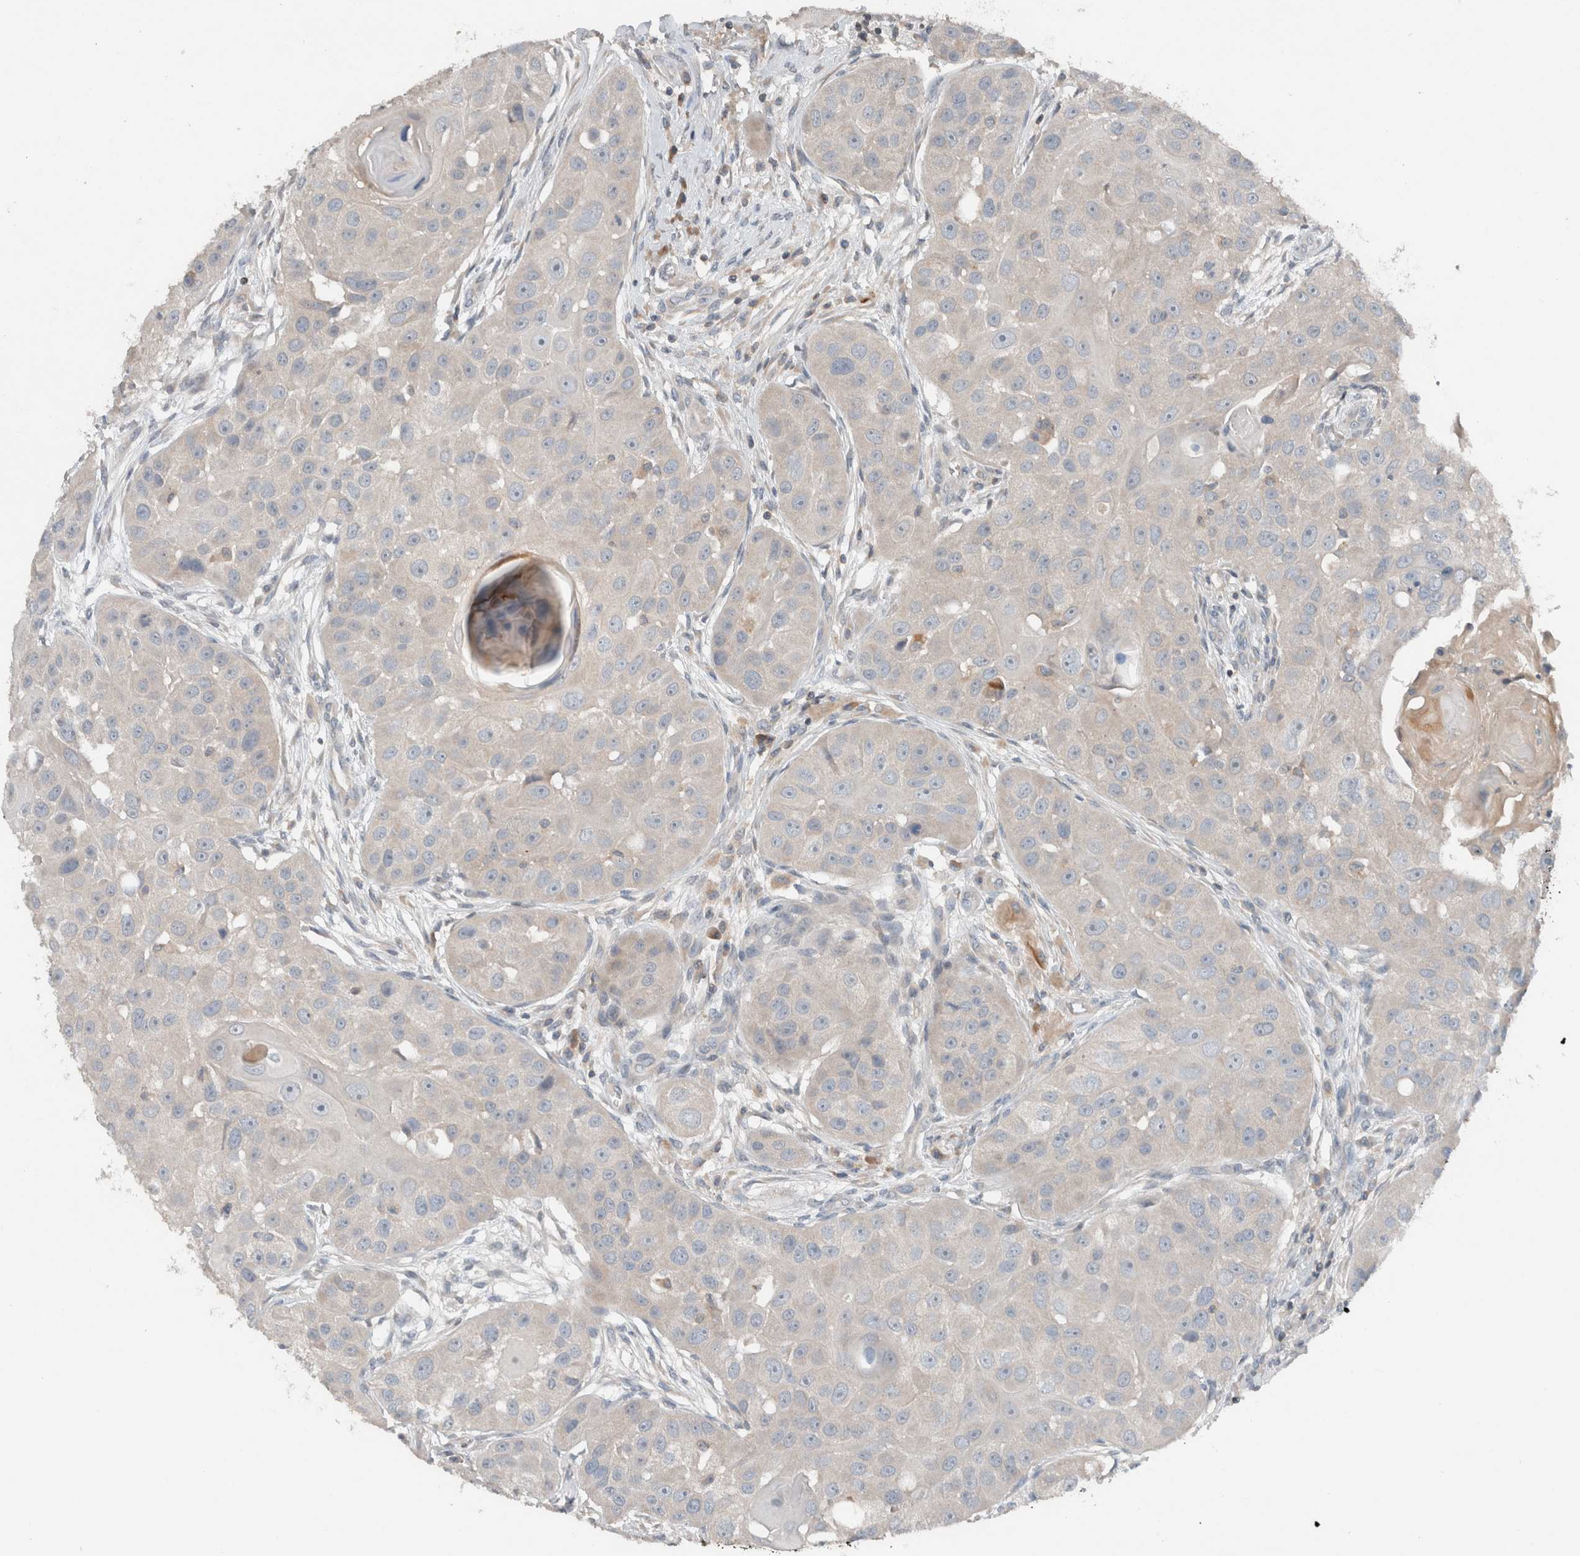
{"staining": {"intensity": "negative", "quantity": "none", "location": "none"}, "tissue": "head and neck cancer", "cell_type": "Tumor cells", "image_type": "cancer", "snomed": [{"axis": "morphology", "description": "Normal tissue, NOS"}, {"axis": "morphology", "description": "Squamous cell carcinoma, NOS"}, {"axis": "topography", "description": "Skeletal muscle"}, {"axis": "topography", "description": "Head-Neck"}], "caption": "High magnification brightfield microscopy of head and neck squamous cell carcinoma stained with DAB (brown) and counterstained with hematoxylin (blue): tumor cells show no significant expression.", "gene": "UGCG", "patient": {"sex": "male", "age": 51}}